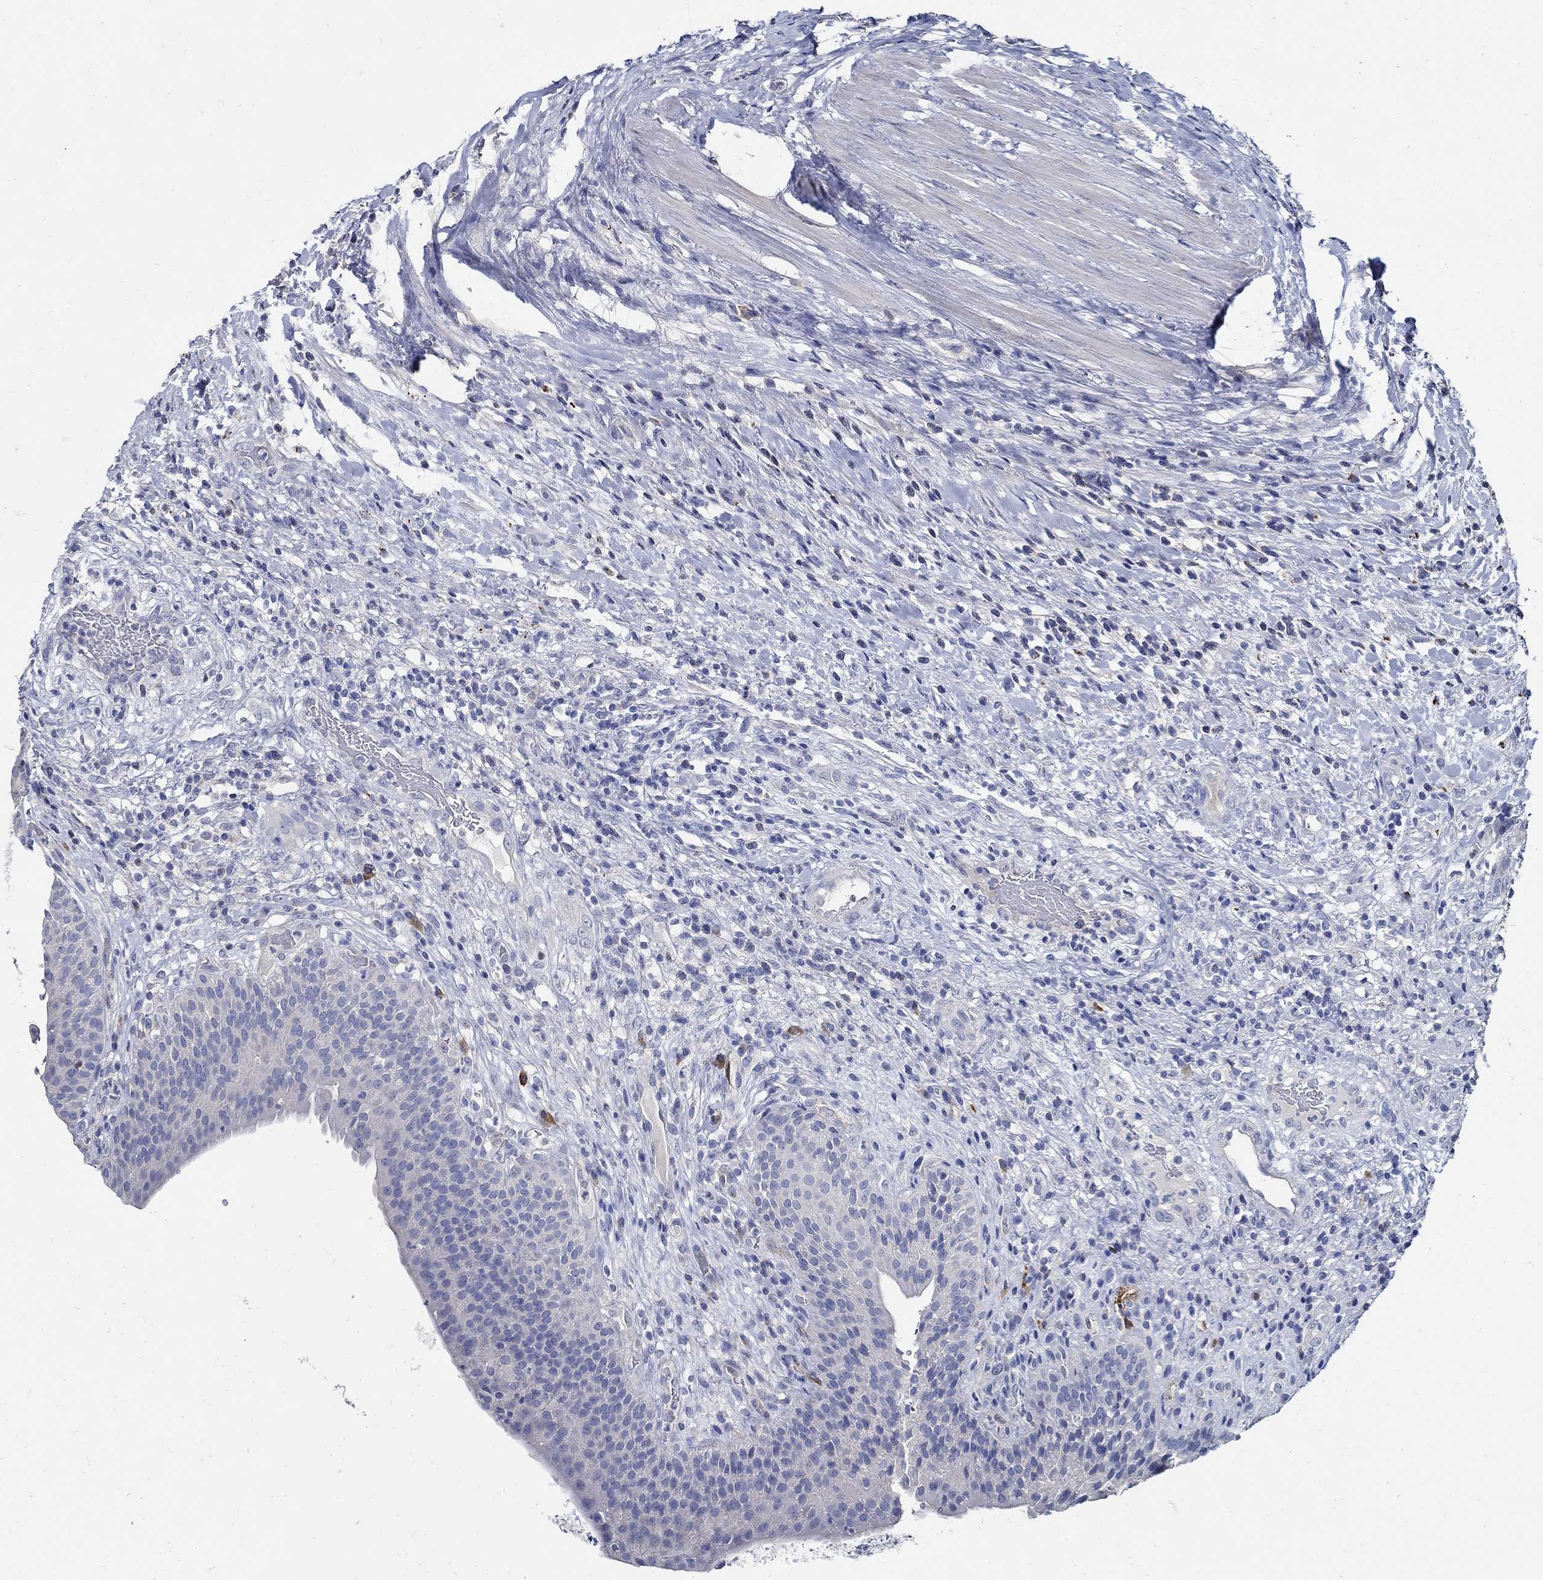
{"staining": {"intensity": "negative", "quantity": "none", "location": "none"}, "tissue": "urinary bladder", "cell_type": "Urothelial cells", "image_type": "normal", "snomed": [{"axis": "morphology", "description": "Normal tissue, NOS"}, {"axis": "topography", "description": "Urinary bladder"}], "caption": "Urothelial cells show no significant positivity in normal urinary bladder.", "gene": "PRX", "patient": {"sex": "male", "age": 66}}